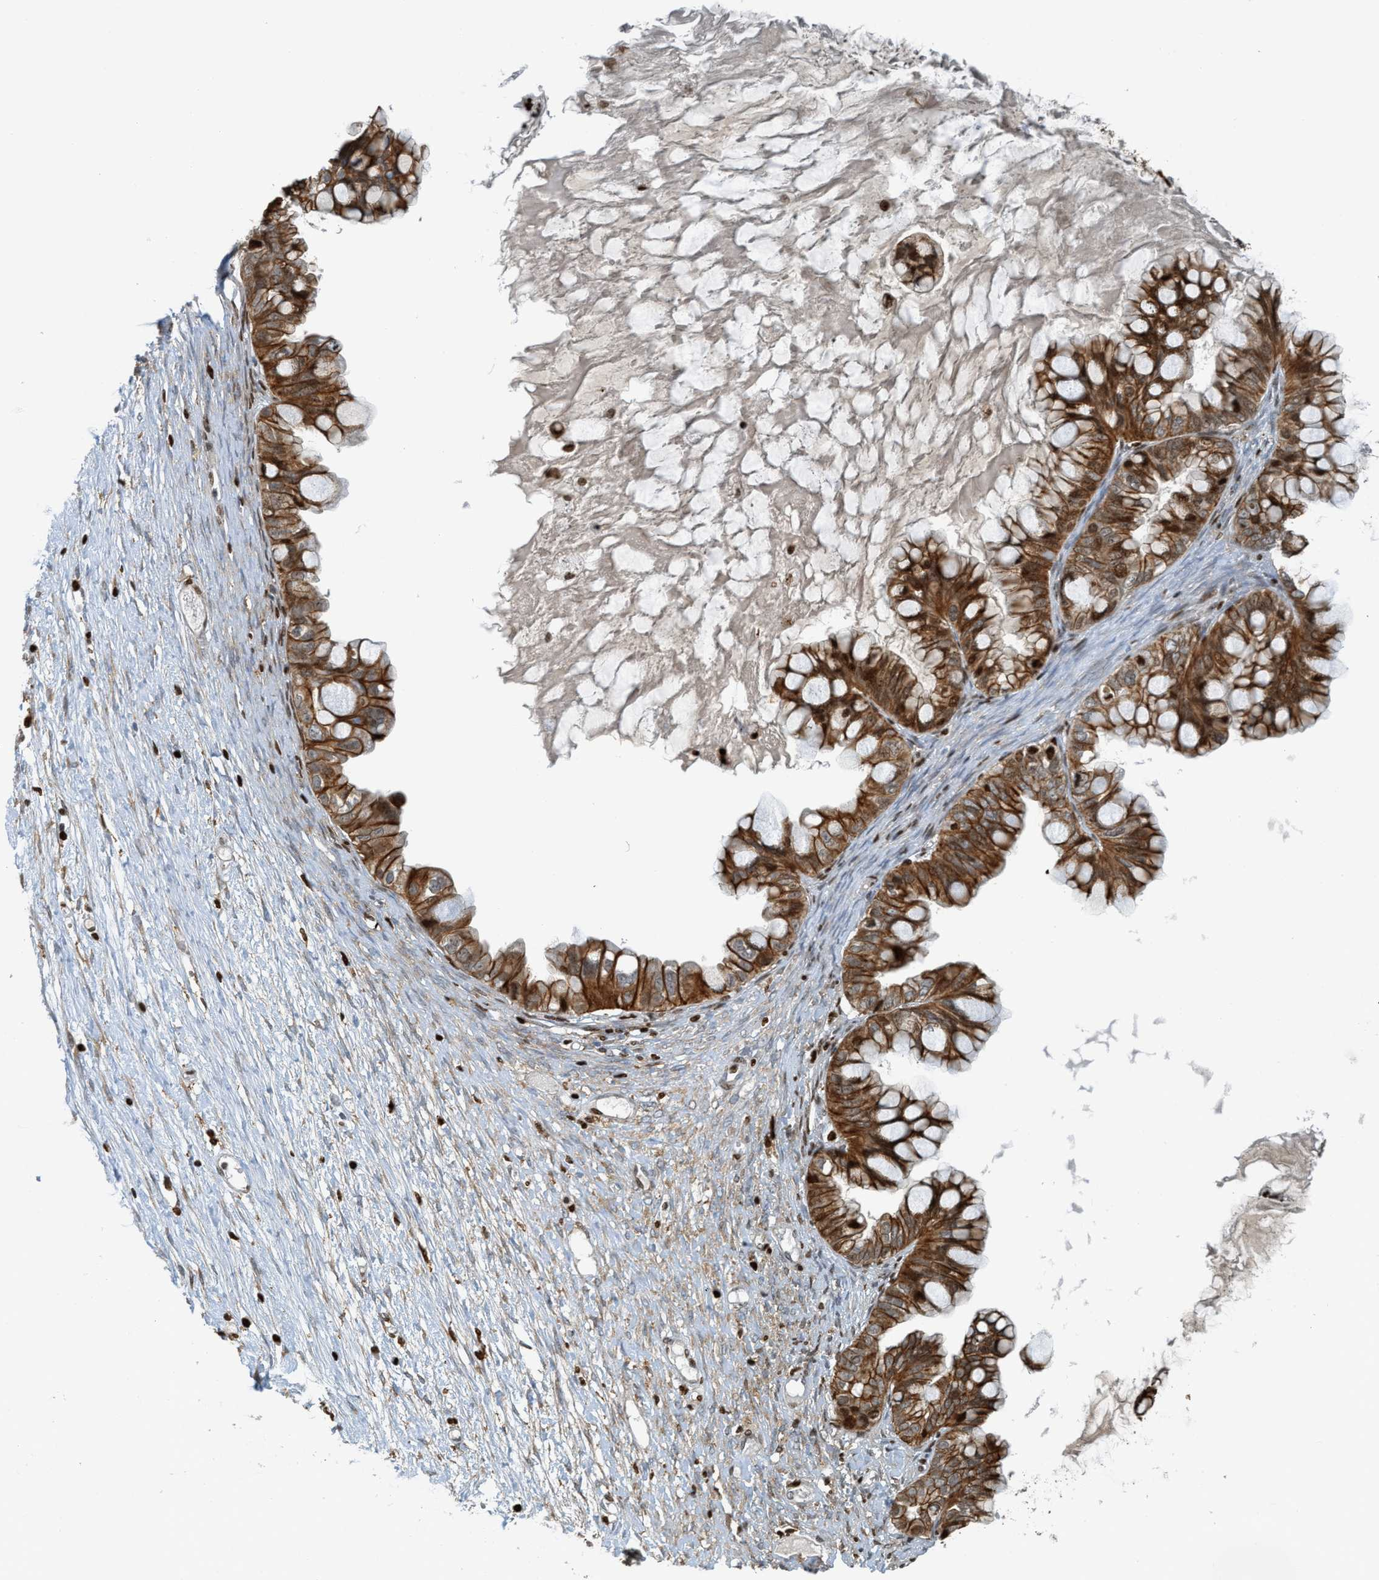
{"staining": {"intensity": "moderate", "quantity": ">75%", "location": "cytoplasmic/membranous,nuclear"}, "tissue": "ovarian cancer", "cell_type": "Tumor cells", "image_type": "cancer", "snomed": [{"axis": "morphology", "description": "Cystadenocarcinoma, mucinous, NOS"}, {"axis": "topography", "description": "Ovary"}], "caption": "High-magnification brightfield microscopy of ovarian cancer stained with DAB (3,3'-diaminobenzidine) (brown) and counterstained with hematoxylin (blue). tumor cells exhibit moderate cytoplasmic/membranous and nuclear staining is identified in about>75% of cells.", "gene": "SH3D19", "patient": {"sex": "female", "age": 80}}